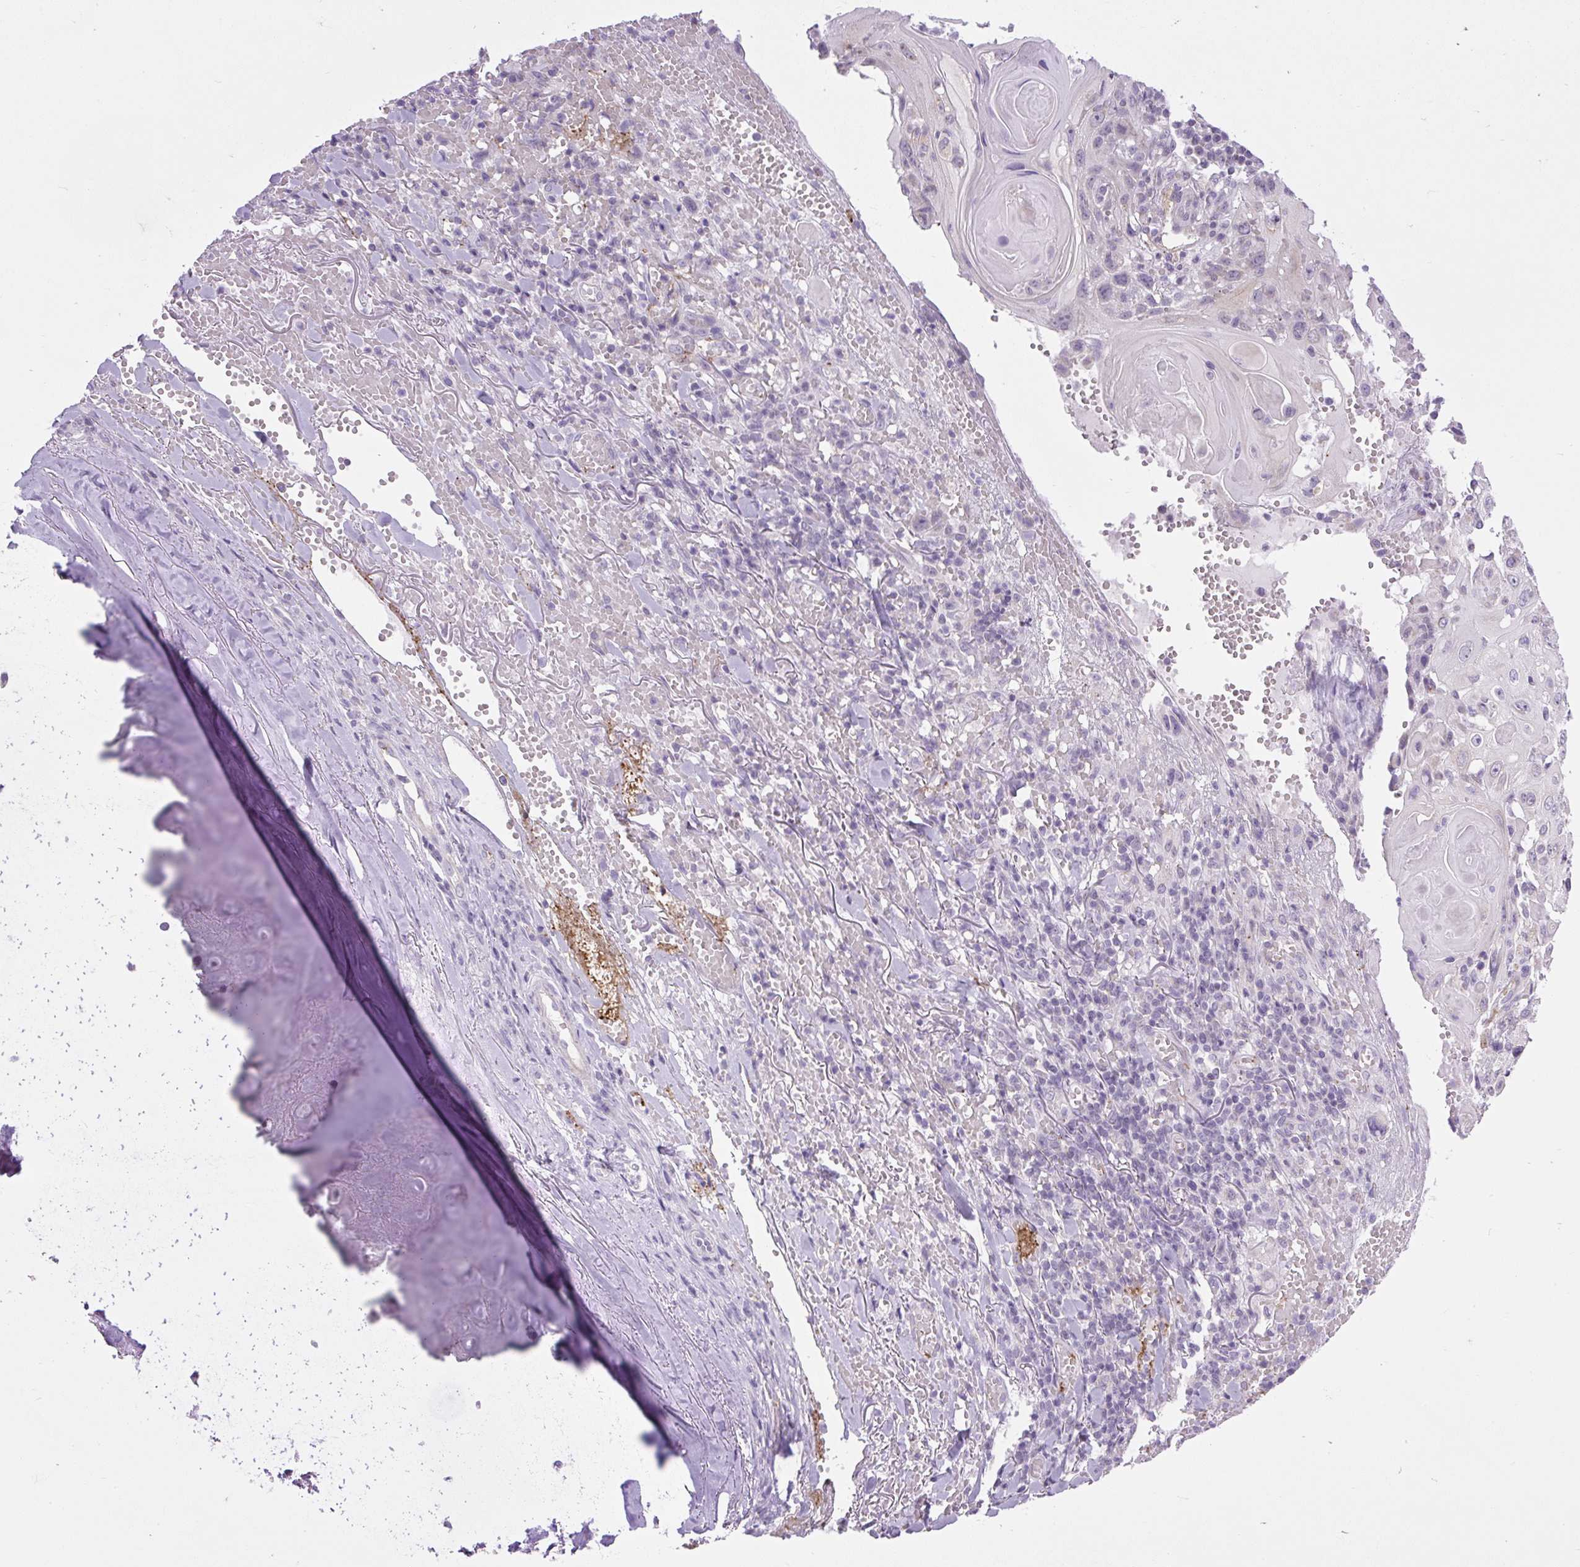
{"staining": {"intensity": "negative", "quantity": "none", "location": "none"}, "tissue": "skin cancer", "cell_type": "Tumor cells", "image_type": "cancer", "snomed": [{"axis": "morphology", "description": "Normal tissue, NOS"}, {"axis": "morphology", "description": "Squamous cell carcinoma, NOS"}, {"axis": "topography", "description": "Skin"}, {"axis": "topography", "description": "Cartilage tissue"}], "caption": "Immunohistochemical staining of squamous cell carcinoma (skin) demonstrates no significant expression in tumor cells.", "gene": "RNASE10", "patient": {"sex": "female", "age": 79}}